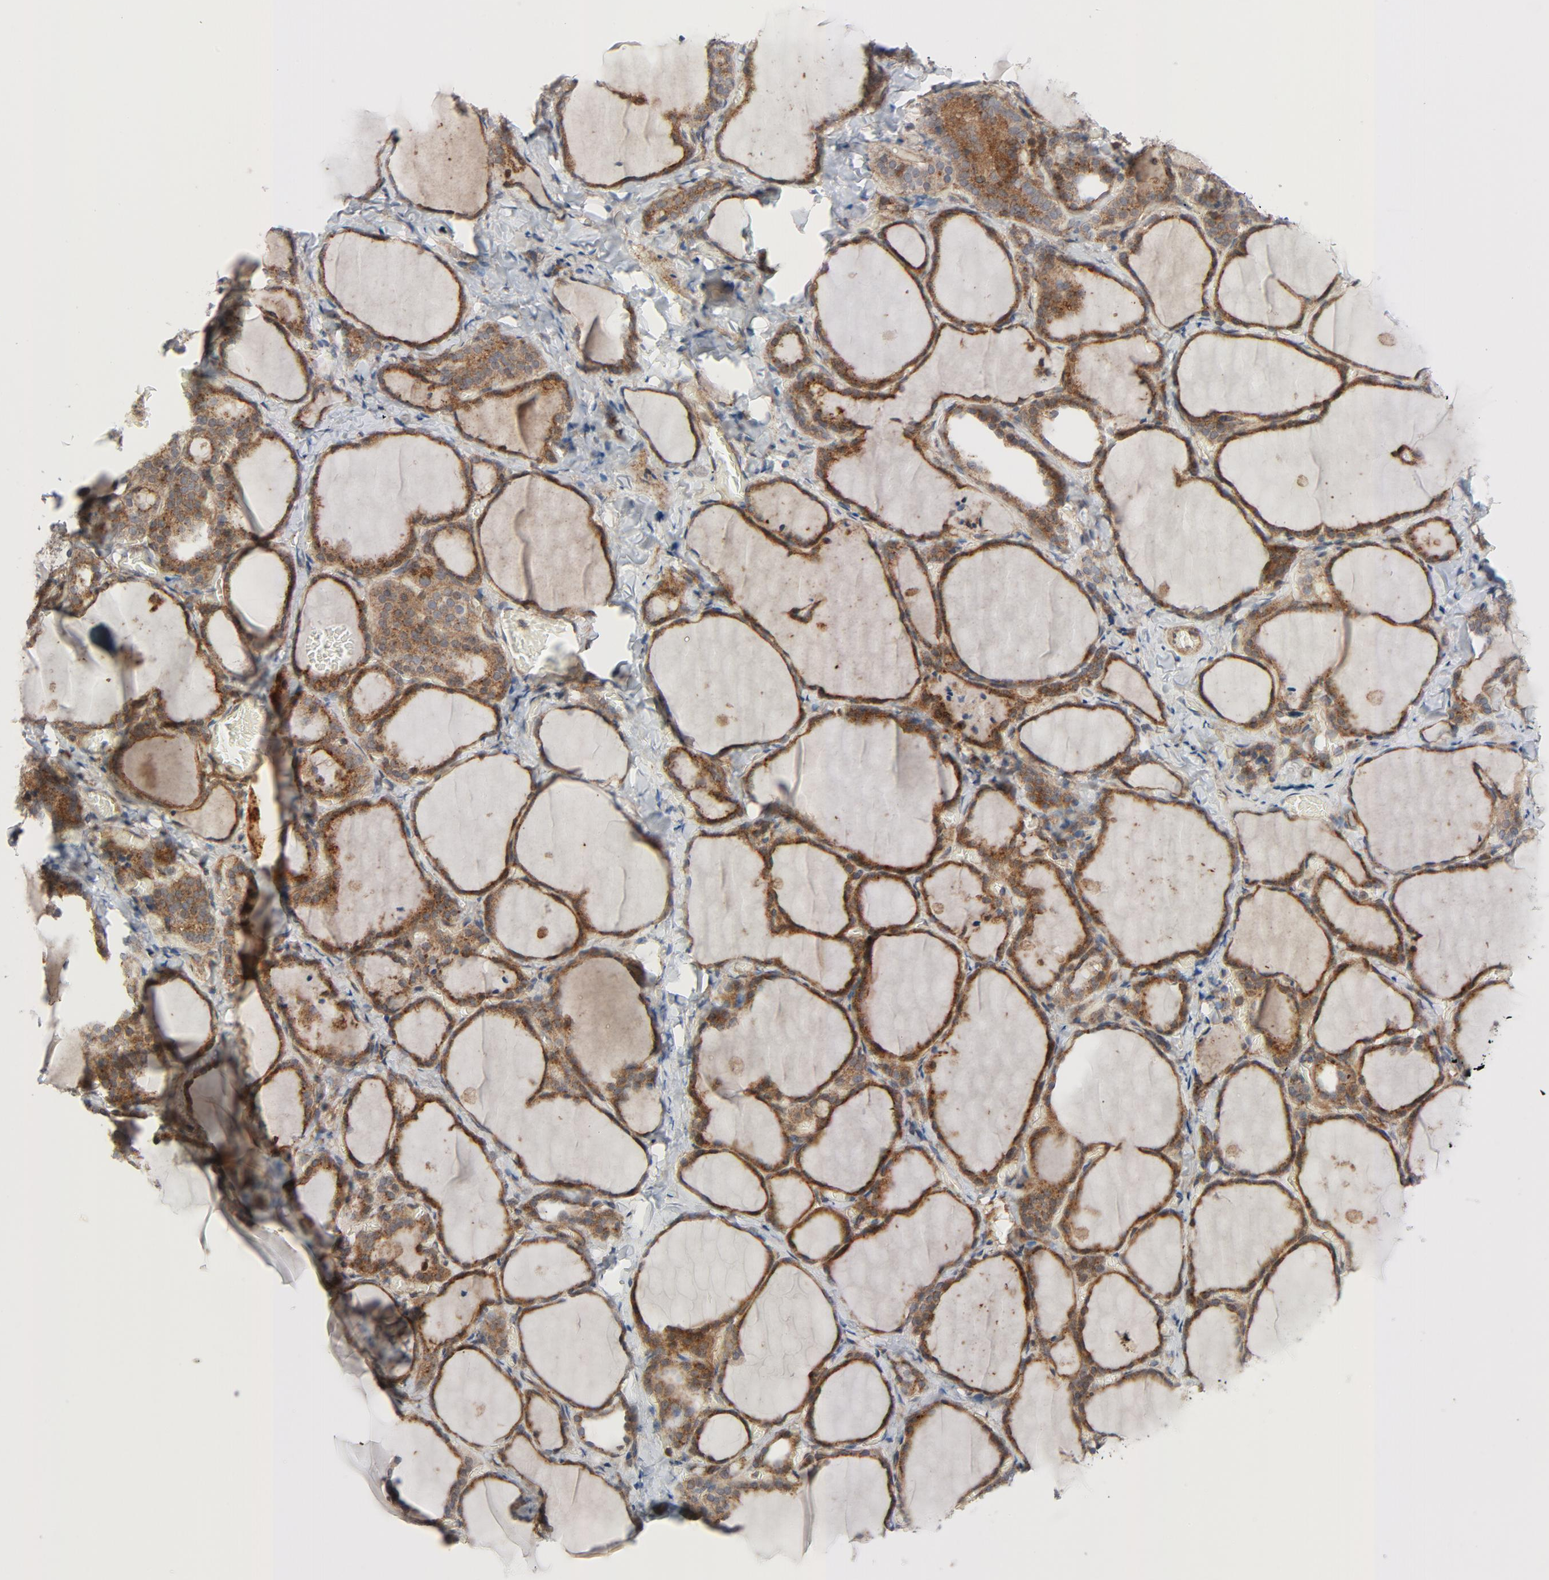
{"staining": {"intensity": "moderate", "quantity": ">75%", "location": "cytoplasmic/membranous"}, "tissue": "thyroid gland", "cell_type": "Glandular cells", "image_type": "normal", "snomed": [{"axis": "morphology", "description": "Normal tissue, NOS"}, {"axis": "morphology", "description": "Papillary adenocarcinoma, NOS"}, {"axis": "topography", "description": "Thyroid gland"}], "caption": "The micrograph reveals staining of normal thyroid gland, revealing moderate cytoplasmic/membranous protein positivity (brown color) within glandular cells.", "gene": "TSG101", "patient": {"sex": "female", "age": 30}}